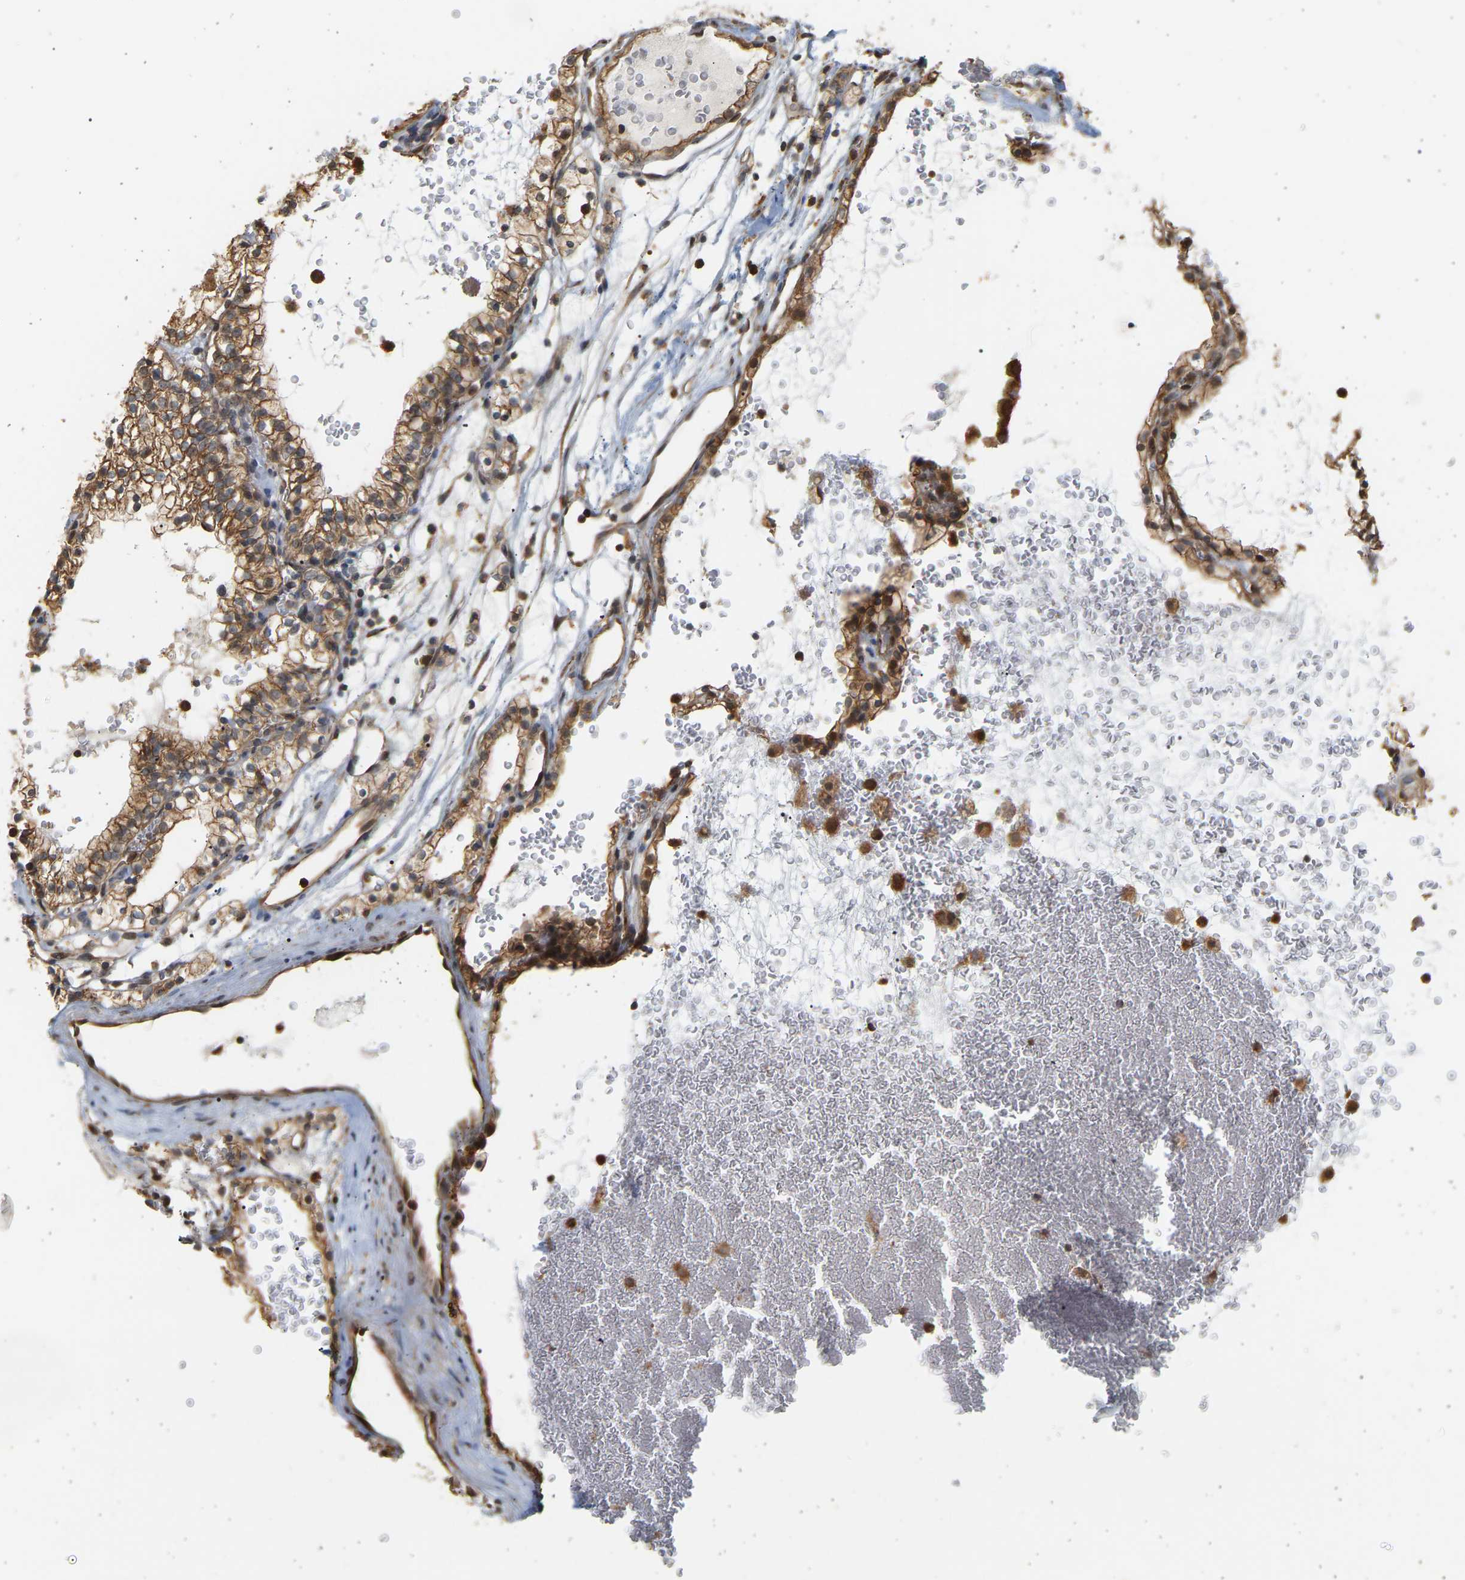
{"staining": {"intensity": "moderate", "quantity": ">75%", "location": "cytoplasmic/membranous"}, "tissue": "renal cancer", "cell_type": "Tumor cells", "image_type": "cancer", "snomed": [{"axis": "morphology", "description": "Adenocarcinoma, NOS"}, {"axis": "topography", "description": "Kidney"}], "caption": "DAB immunohistochemical staining of human adenocarcinoma (renal) displays moderate cytoplasmic/membranous protein positivity in approximately >75% of tumor cells. (Stains: DAB in brown, nuclei in blue, Microscopy: brightfield microscopy at high magnification).", "gene": "B4GALT6", "patient": {"sex": "female", "age": 41}}